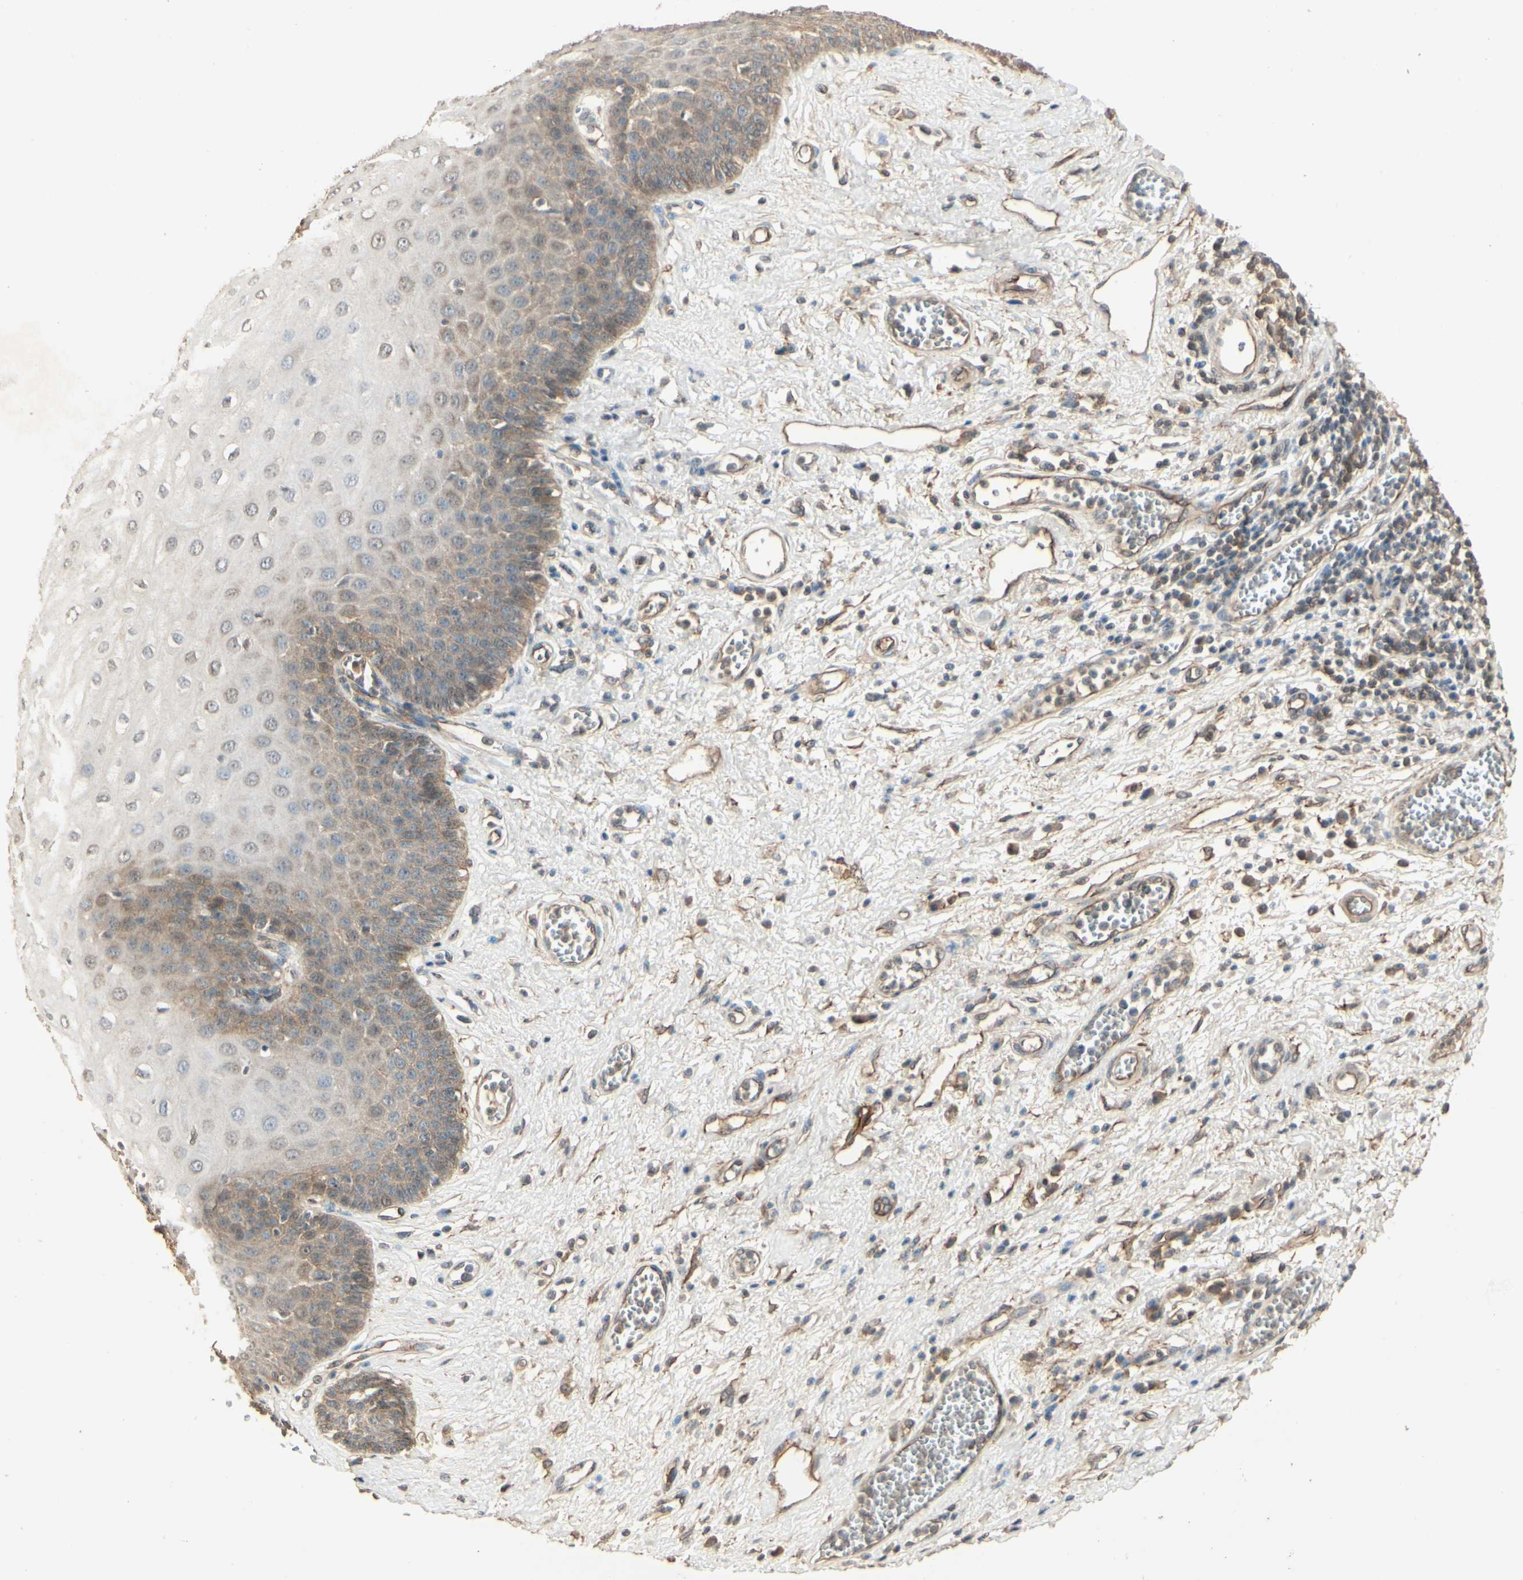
{"staining": {"intensity": "moderate", "quantity": "<25%", "location": "cytoplasmic/membranous"}, "tissue": "esophagus", "cell_type": "Squamous epithelial cells", "image_type": "normal", "snomed": [{"axis": "morphology", "description": "Normal tissue, NOS"}, {"axis": "morphology", "description": "Squamous cell carcinoma, NOS"}, {"axis": "topography", "description": "Esophagus"}], "caption": "Protein analysis of benign esophagus displays moderate cytoplasmic/membranous positivity in about <25% of squamous epithelial cells.", "gene": "RNF180", "patient": {"sex": "male", "age": 65}}